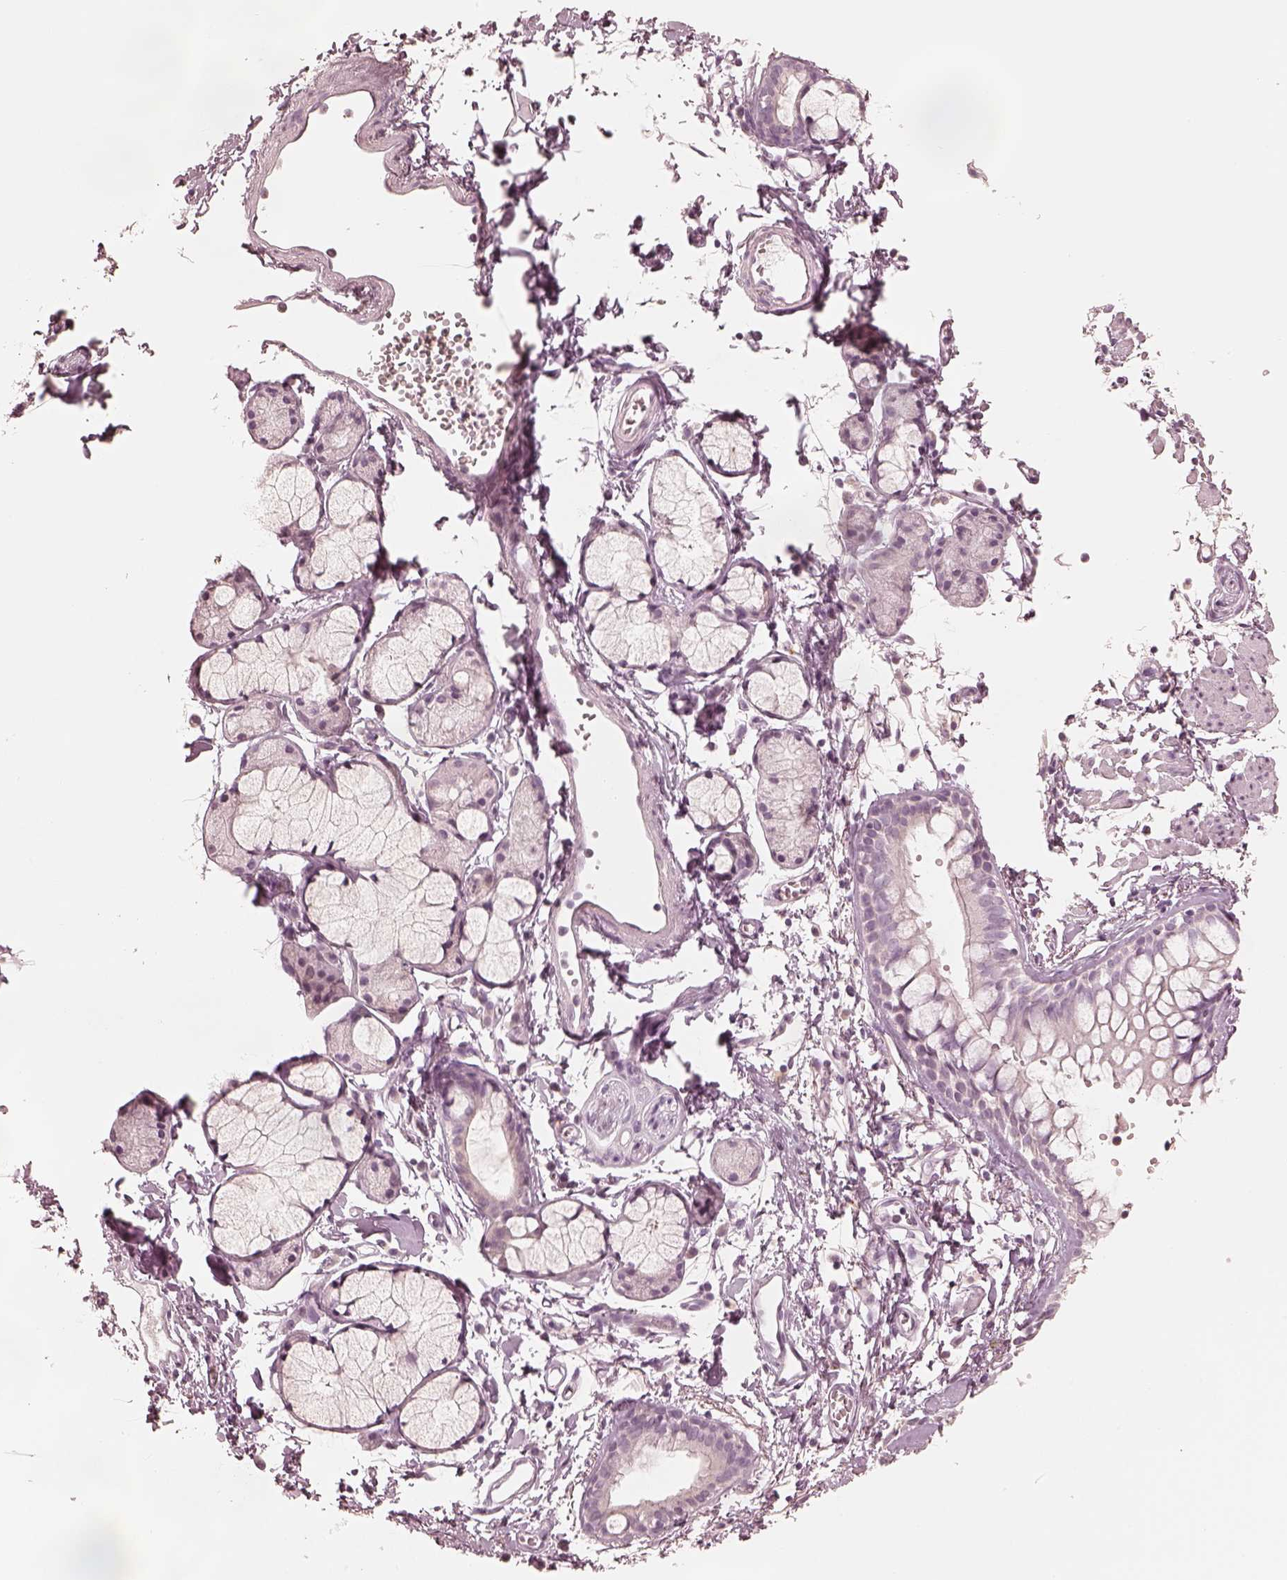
{"staining": {"intensity": "negative", "quantity": "none", "location": "none"}, "tissue": "bronchus", "cell_type": "Respiratory epithelial cells", "image_type": "normal", "snomed": [{"axis": "morphology", "description": "Normal tissue, NOS"}, {"axis": "topography", "description": "Cartilage tissue"}, {"axis": "topography", "description": "Bronchus"}], "caption": "Protein analysis of normal bronchus exhibits no significant positivity in respiratory epithelial cells. (Stains: DAB (3,3'-diaminobenzidine) immunohistochemistry with hematoxylin counter stain, Microscopy: brightfield microscopy at high magnification).", "gene": "CALR3", "patient": {"sex": "female", "age": 59}}